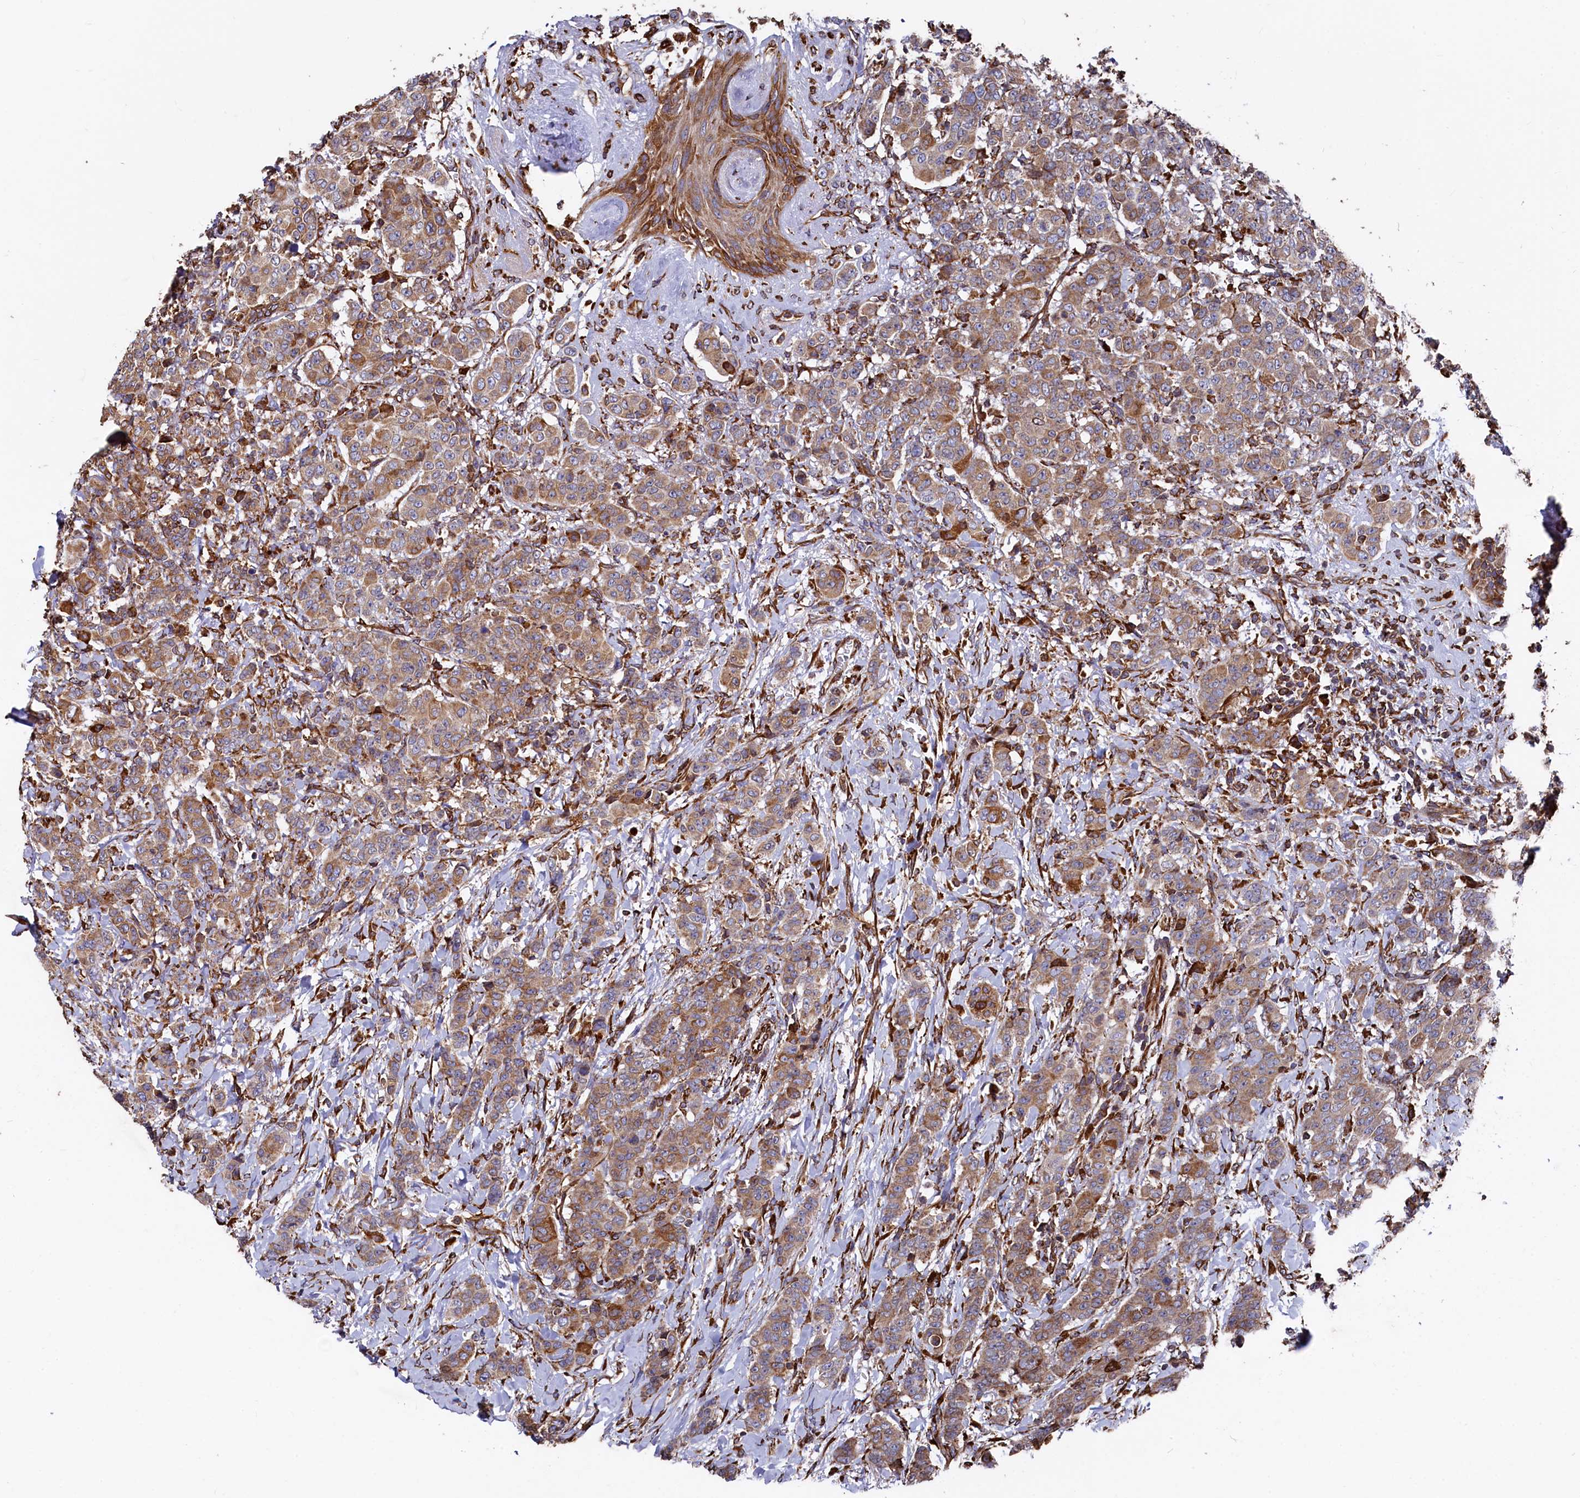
{"staining": {"intensity": "moderate", "quantity": ">75%", "location": "cytoplasmic/membranous"}, "tissue": "breast cancer", "cell_type": "Tumor cells", "image_type": "cancer", "snomed": [{"axis": "morphology", "description": "Duct carcinoma"}, {"axis": "topography", "description": "Breast"}], "caption": "Protein staining of breast invasive ductal carcinoma tissue exhibits moderate cytoplasmic/membranous positivity in approximately >75% of tumor cells. The staining was performed using DAB to visualize the protein expression in brown, while the nuclei were stained in blue with hematoxylin (Magnification: 20x).", "gene": "NEURL1B", "patient": {"sex": "female", "age": 40}}